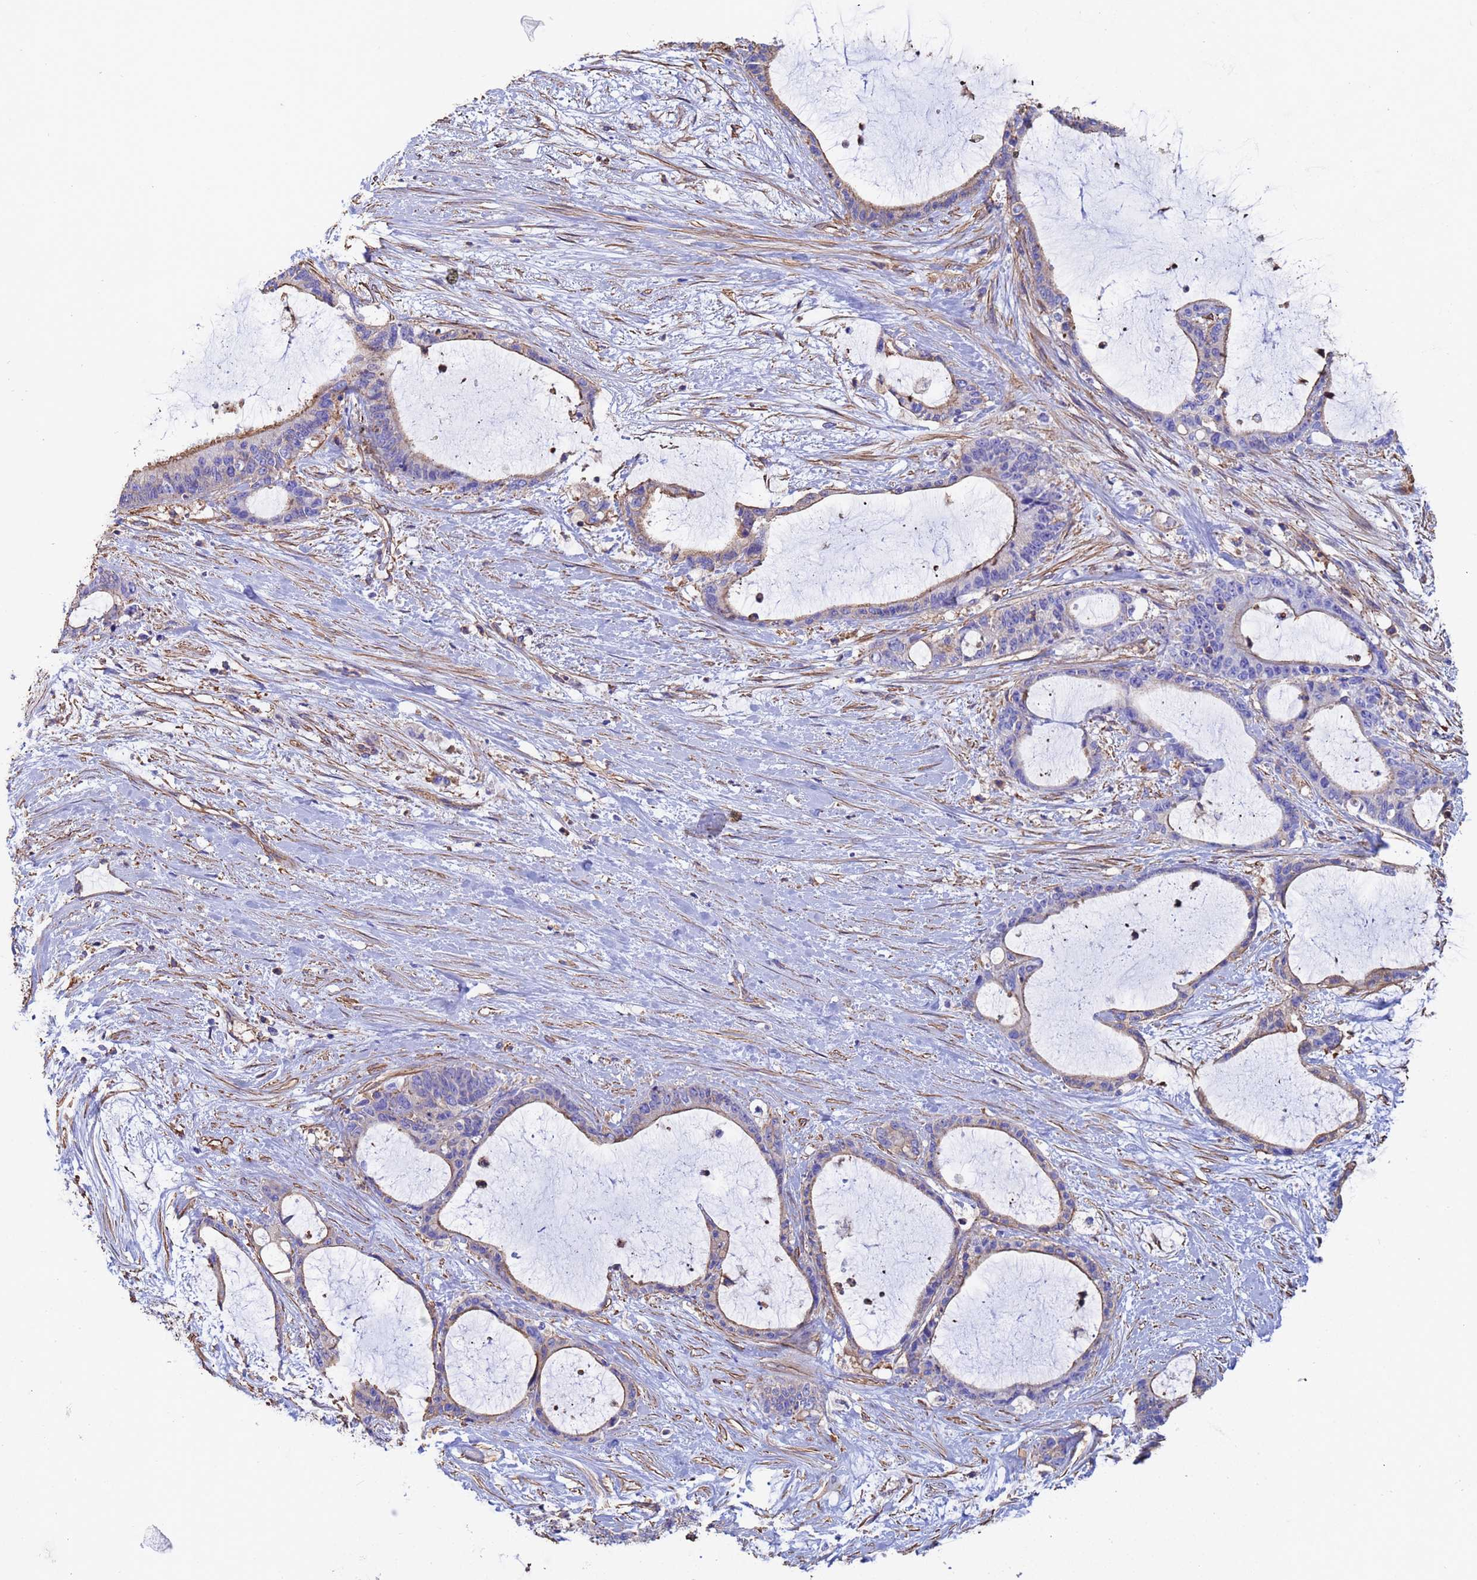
{"staining": {"intensity": "moderate", "quantity": "25%-75%", "location": "cytoplasmic/membranous"}, "tissue": "liver cancer", "cell_type": "Tumor cells", "image_type": "cancer", "snomed": [{"axis": "morphology", "description": "Normal tissue, NOS"}, {"axis": "morphology", "description": "Cholangiocarcinoma"}, {"axis": "topography", "description": "Liver"}, {"axis": "topography", "description": "Peripheral nerve tissue"}], "caption": "IHC micrograph of human cholangiocarcinoma (liver) stained for a protein (brown), which shows medium levels of moderate cytoplasmic/membranous expression in approximately 25%-75% of tumor cells.", "gene": "MYL12A", "patient": {"sex": "female", "age": 73}}